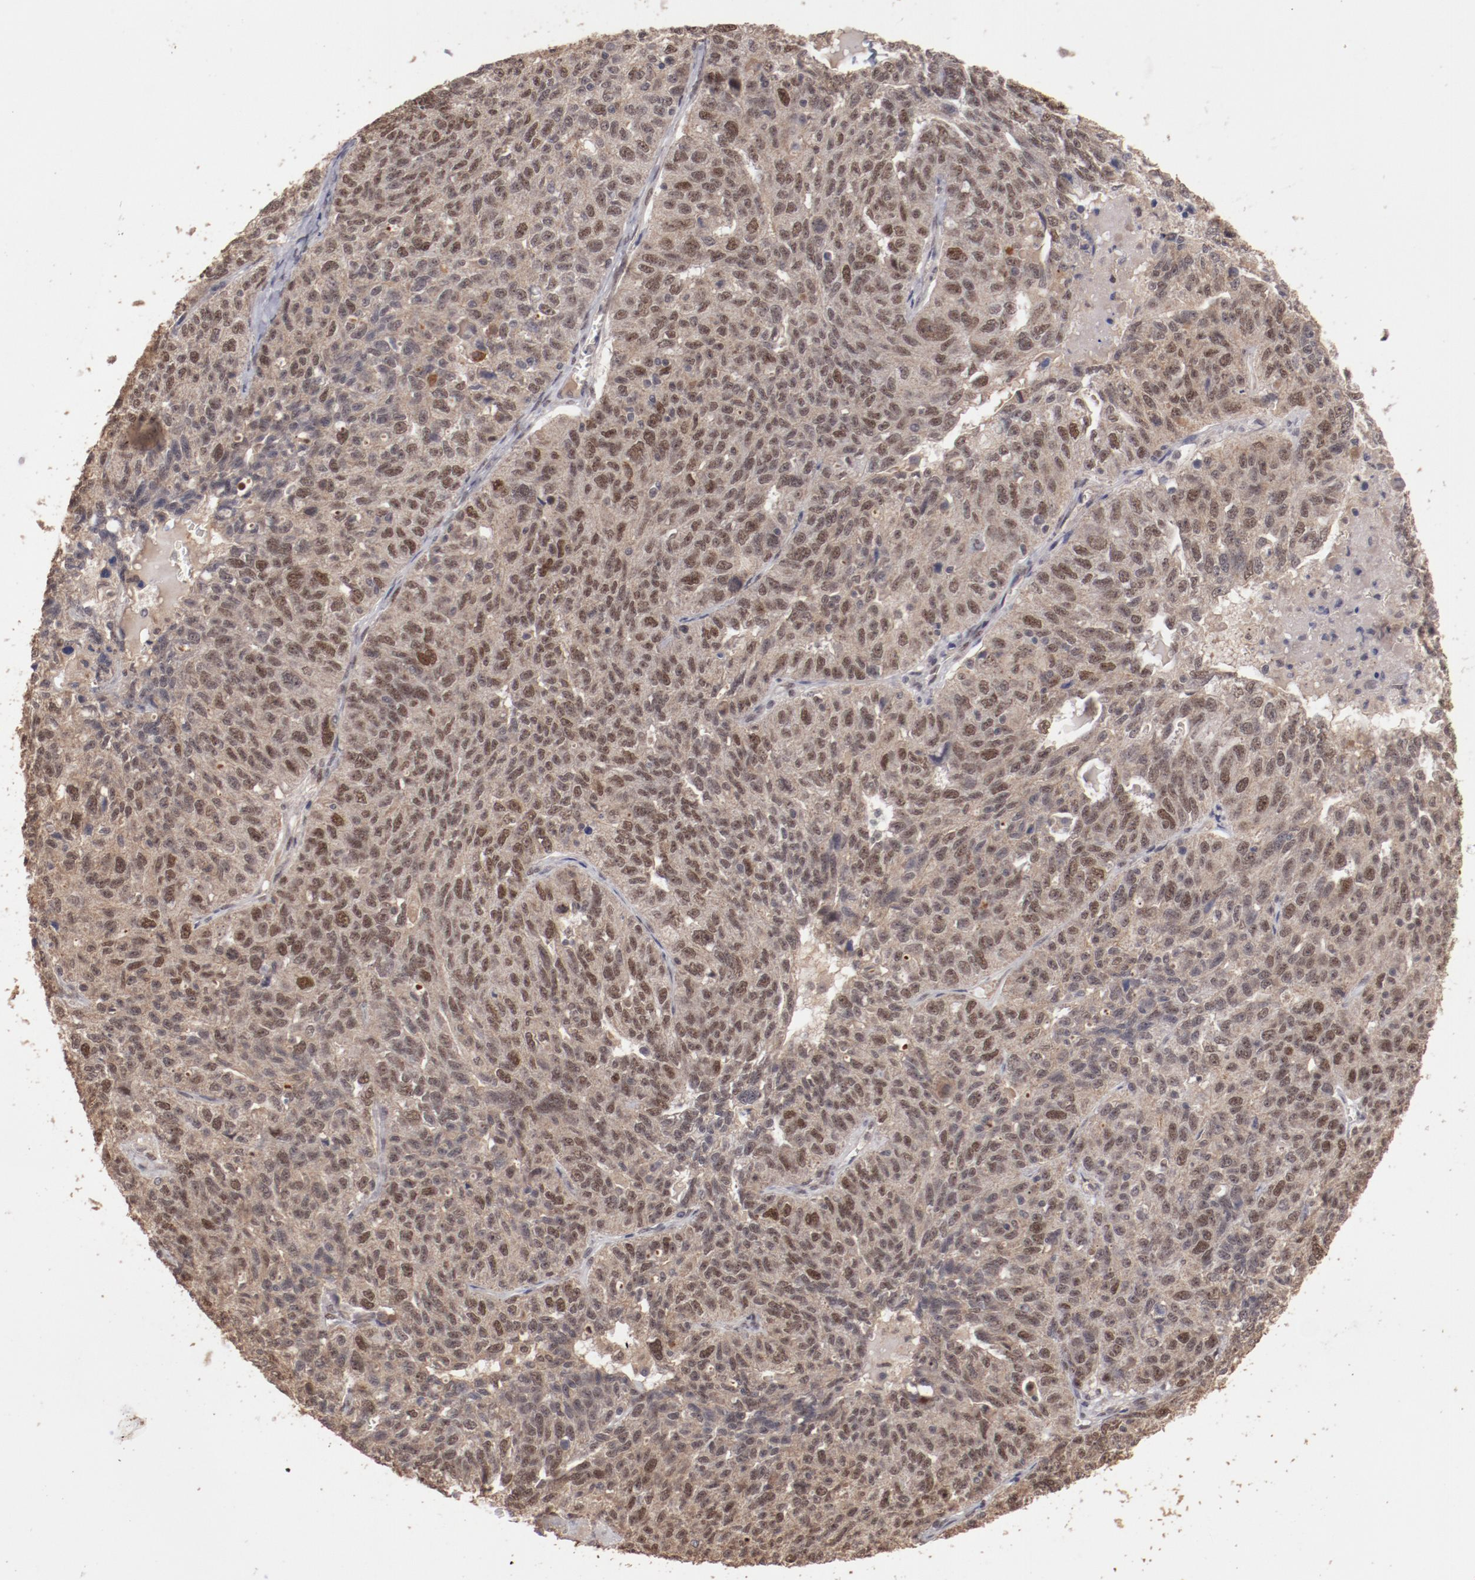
{"staining": {"intensity": "moderate", "quantity": ">75%", "location": "cytoplasmic/membranous,nuclear"}, "tissue": "ovarian cancer", "cell_type": "Tumor cells", "image_type": "cancer", "snomed": [{"axis": "morphology", "description": "Cystadenocarcinoma, serous, NOS"}, {"axis": "topography", "description": "Ovary"}], "caption": "A brown stain shows moderate cytoplasmic/membranous and nuclear staining of a protein in human ovarian cancer tumor cells.", "gene": "CLOCK", "patient": {"sex": "female", "age": 71}}